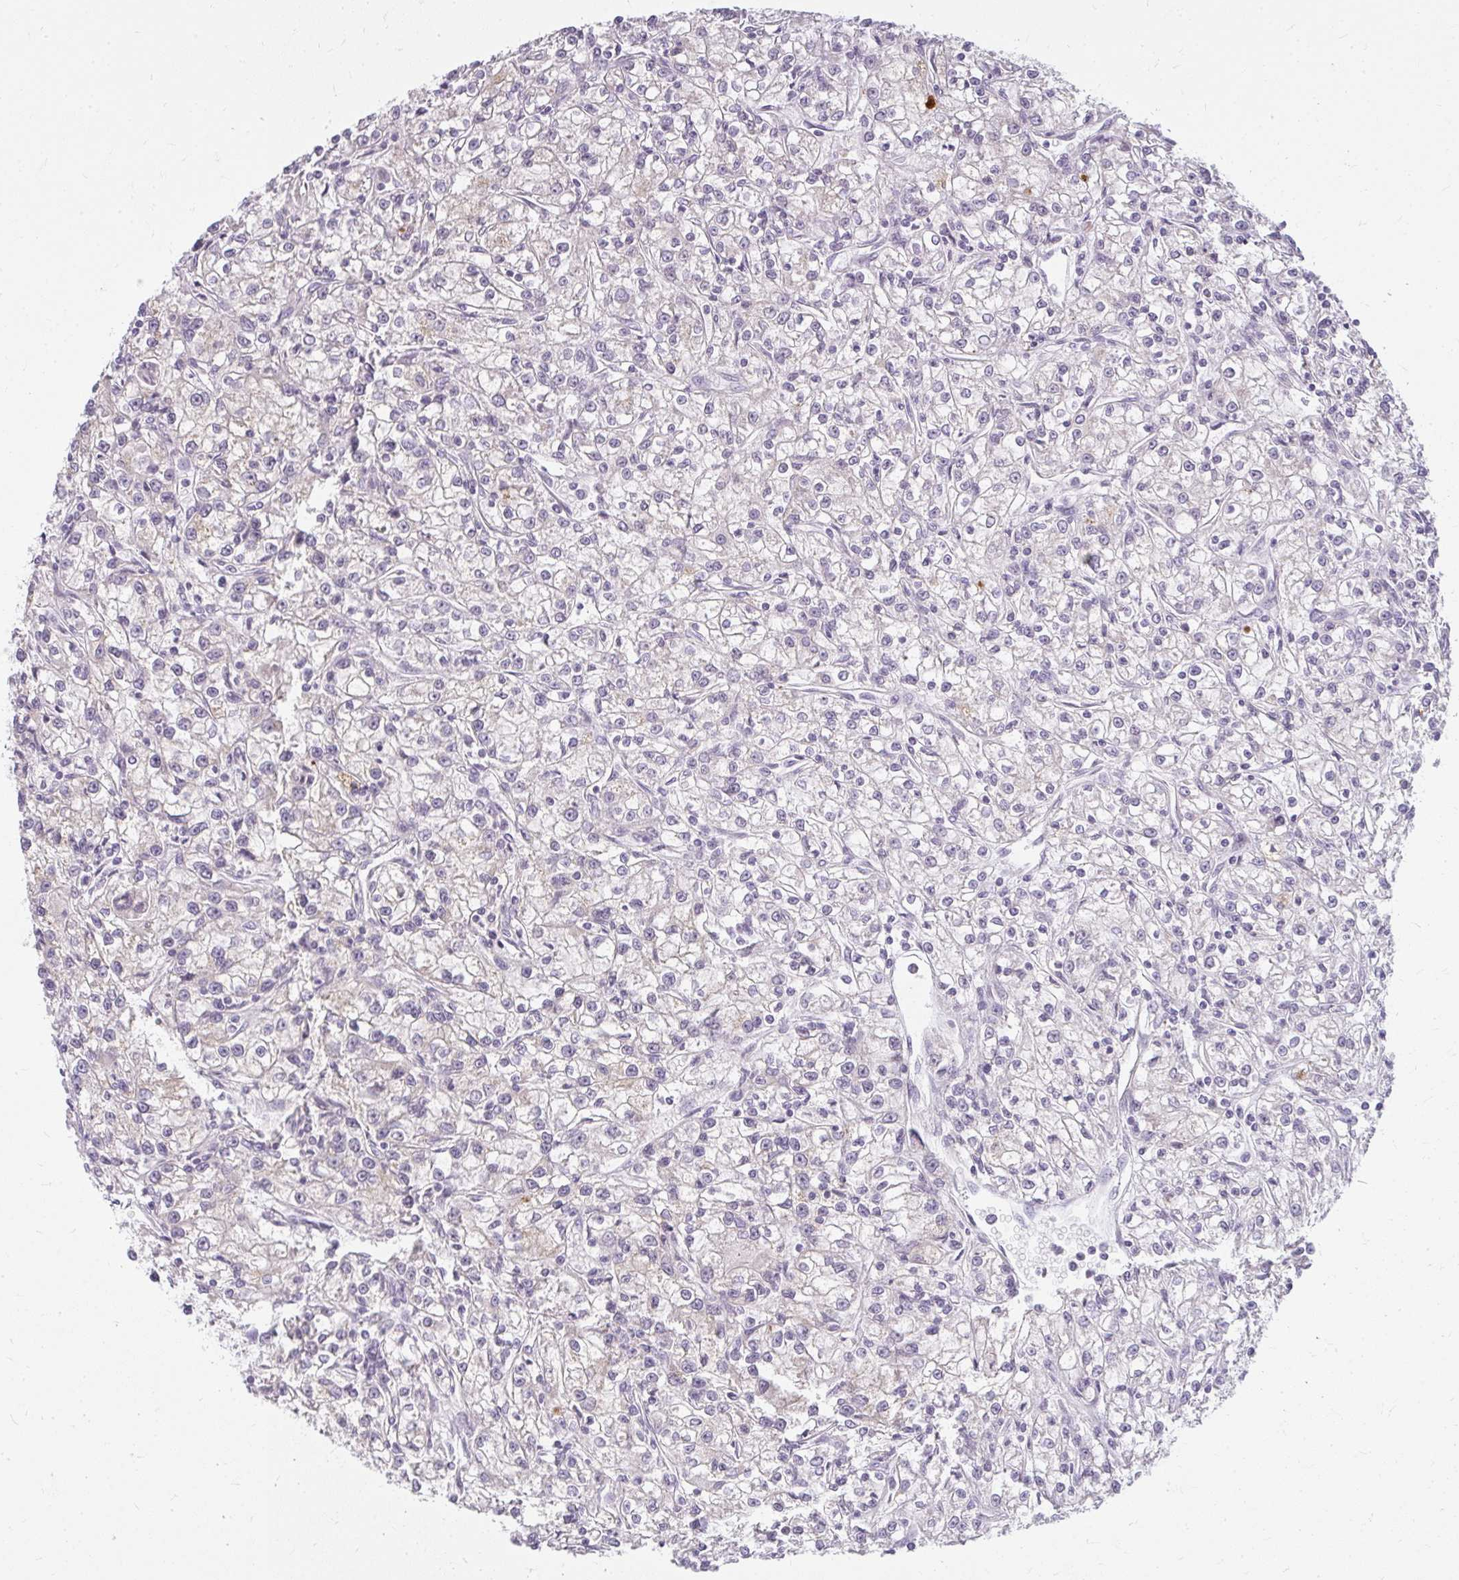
{"staining": {"intensity": "negative", "quantity": "none", "location": "none"}, "tissue": "renal cancer", "cell_type": "Tumor cells", "image_type": "cancer", "snomed": [{"axis": "morphology", "description": "Adenocarcinoma, NOS"}, {"axis": "topography", "description": "Kidney"}], "caption": "Immunohistochemistry image of neoplastic tissue: adenocarcinoma (renal) stained with DAB (3,3'-diaminobenzidine) reveals no significant protein staining in tumor cells.", "gene": "ZFYVE26", "patient": {"sex": "female", "age": 59}}